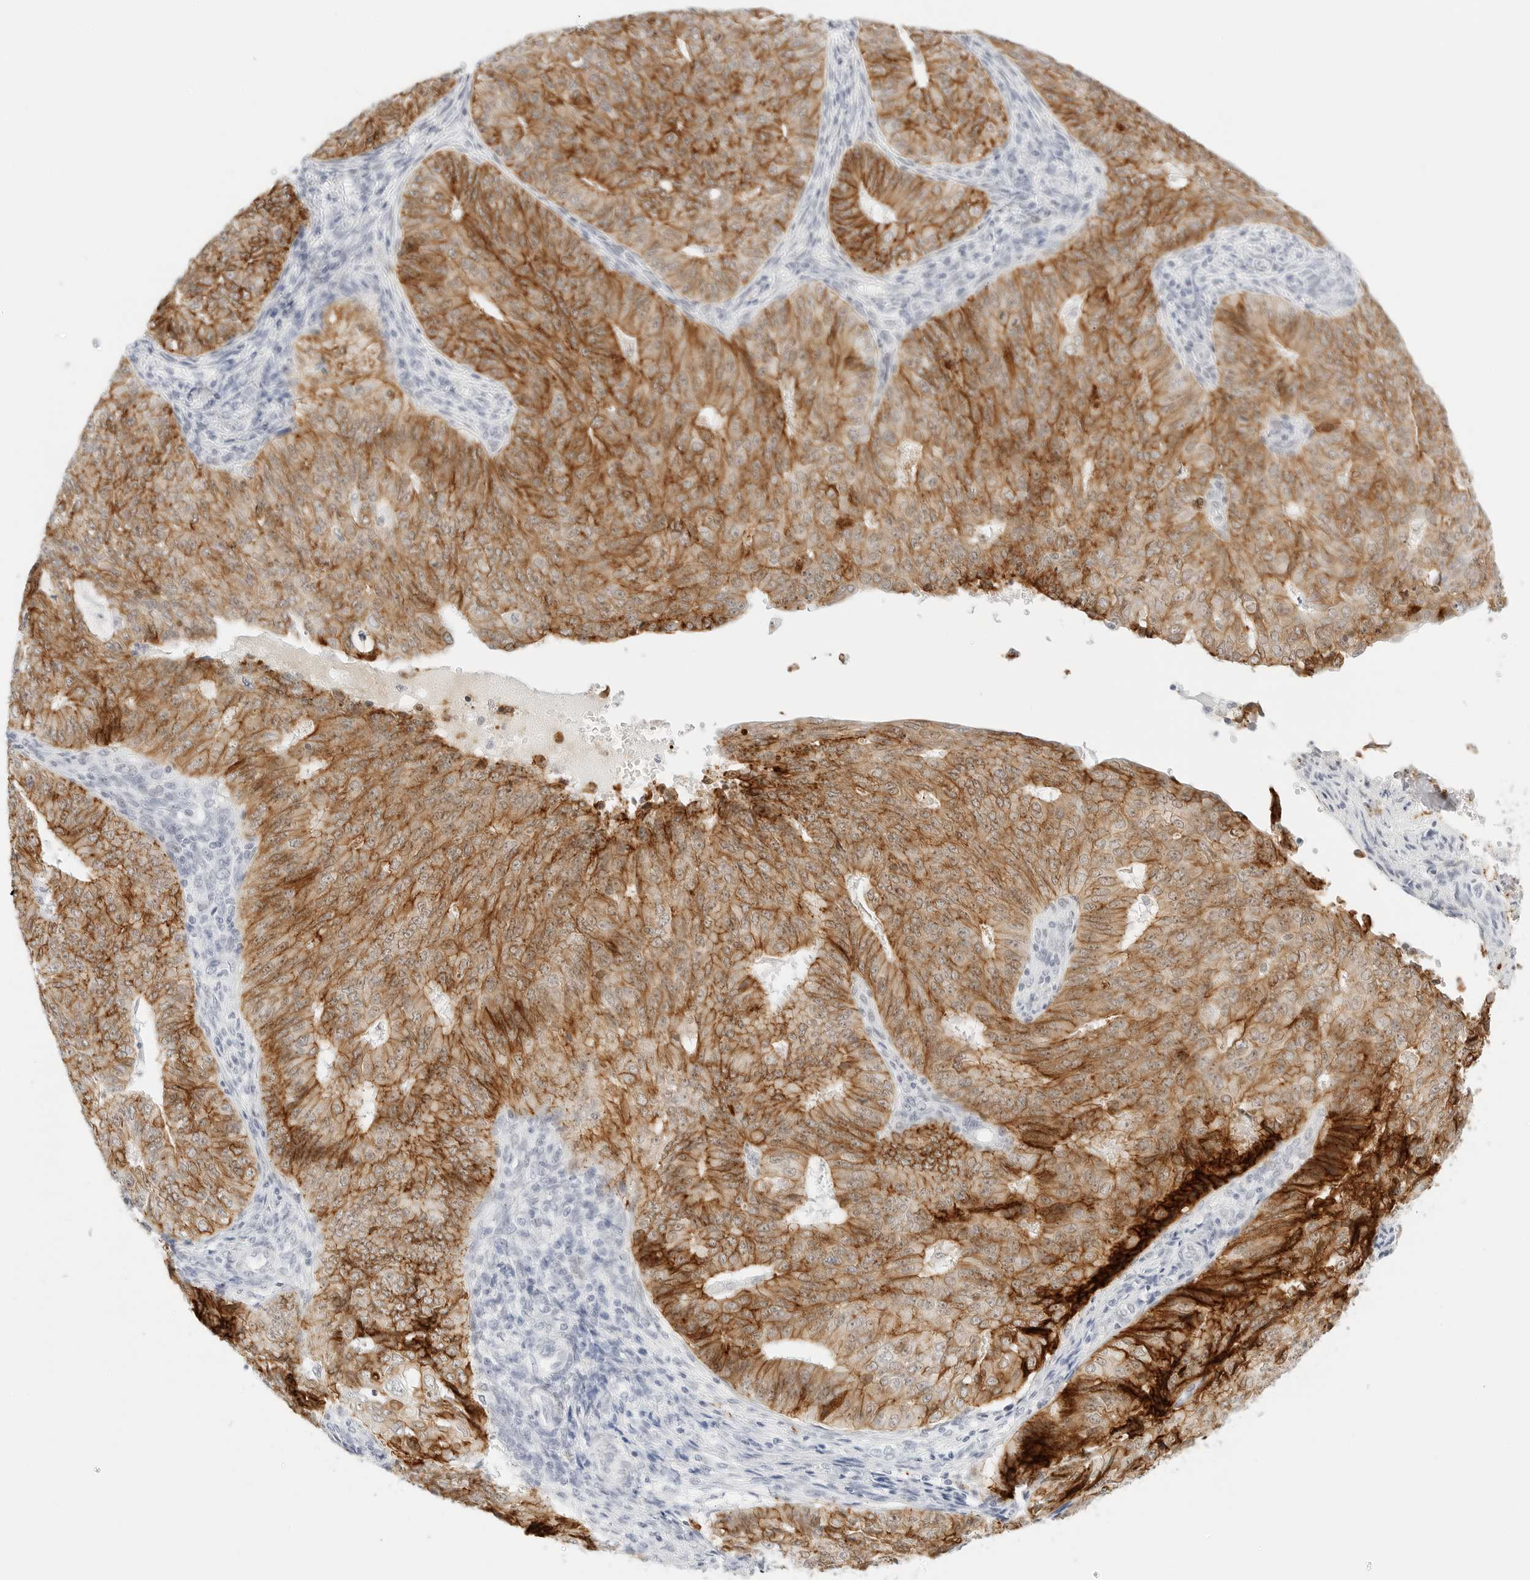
{"staining": {"intensity": "strong", "quantity": ">75%", "location": "cytoplasmic/membranous"}, "tissue": "endometrial cancer", "cell_type": "Tumor cells", "image_type": "cancer", "snomed": [{"axis": "morphology", "description": "Adenocarcinoma, NOS"}, {"axis": "topography", "description": "Endometrium"}], "caption": "Immunohistochemistry histopathology image of neoplastic tissue: endometrial cancer stained using IHC displays high levels of strong protein expression localized specifically in the cytoplasmic/membranous of tumor cells, appearing as a cytoplasmic/membranous brown color.", "gene": "CDH1", "patient": {"sex": "female", "age": 32}}